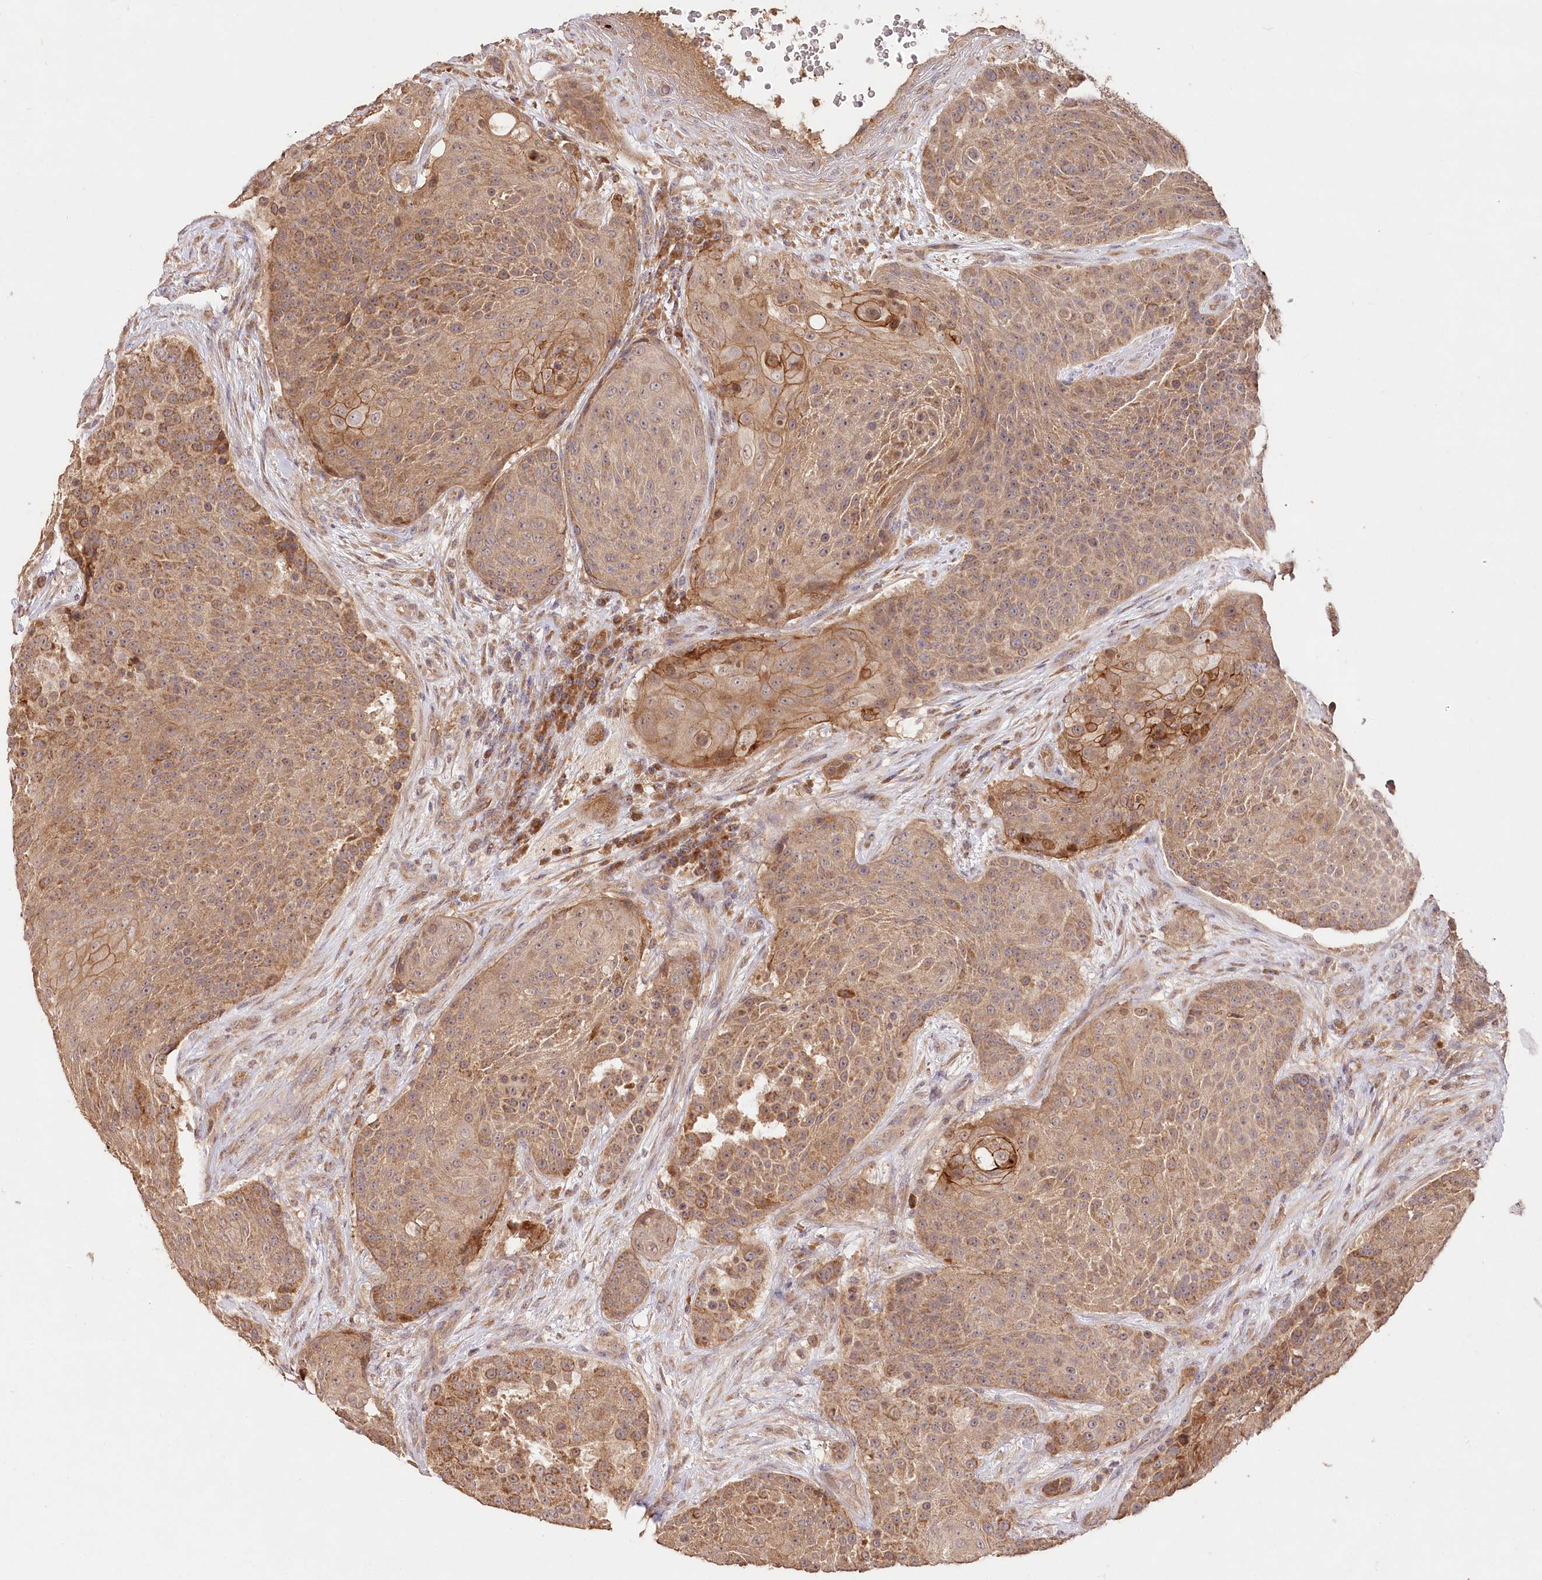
{"staining": {"intensity": "moderate", "quantity": ">75%", "location": "cytoplasmic/membranous"}, "tissue": "urothelial cancer", "cell_type": "Tumor cells", "image_type": "cancer", "snomed": [{"axis": "morphology", "description": "Urothelial carcinoma, High grade"}, {"axis": "topography", "description": "Urinary bladder"}], "caption": "This photomicrograph reveals IHC staining of urothelial carcinoma (high-grade), with medium moderate cytoplasmic/membranous staining in approximately >75% of tumor cells.", "gene": "IRAK1BP1", "patient": {"sex": "female", "age": 63}}